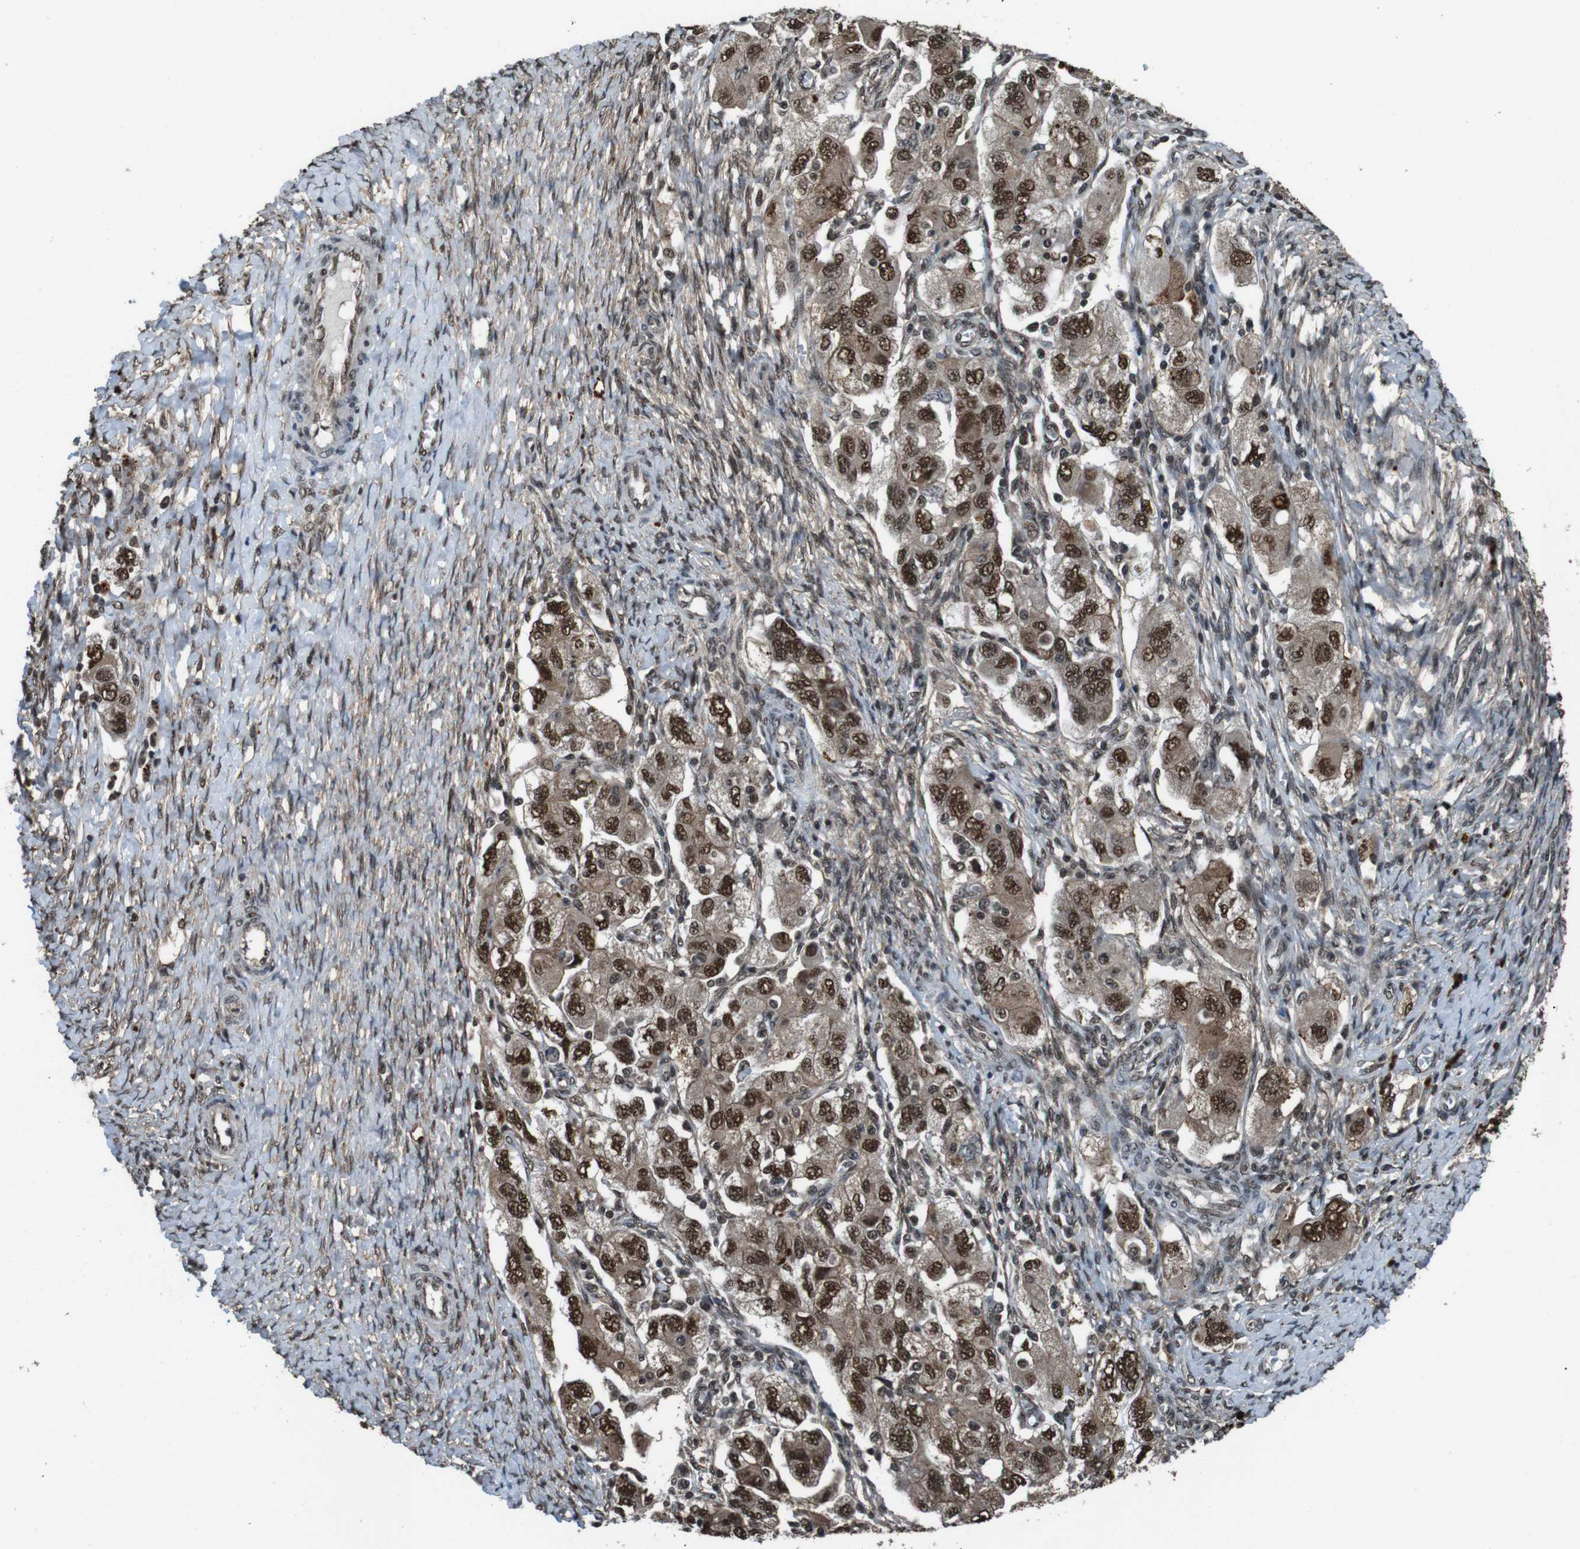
{"staining": {"intensity": "strong", "quantity": ">75%", "location": "cytoplasmic/membranous,nuclear"}, "tissue": "ovarian cancer", "cell_type": "Tumor cells", "image_type": "cancer", "snomed": [{"axis": "morphology", "description": "Carcinoma, NOS"}, {"axis": "morphology", "description": "Cystadenocarcinoma, serous, NOS"}, {"axis": "topography", "description": "Ovary"}], "caption": "Strong cytoplasmic/membranous and nuclear protein positivity is appreciated in approximately >75% of tumor cells in ovarian cancer.", "gene": "NR4A2", "patient": {"sex": "female", "age": 69}}